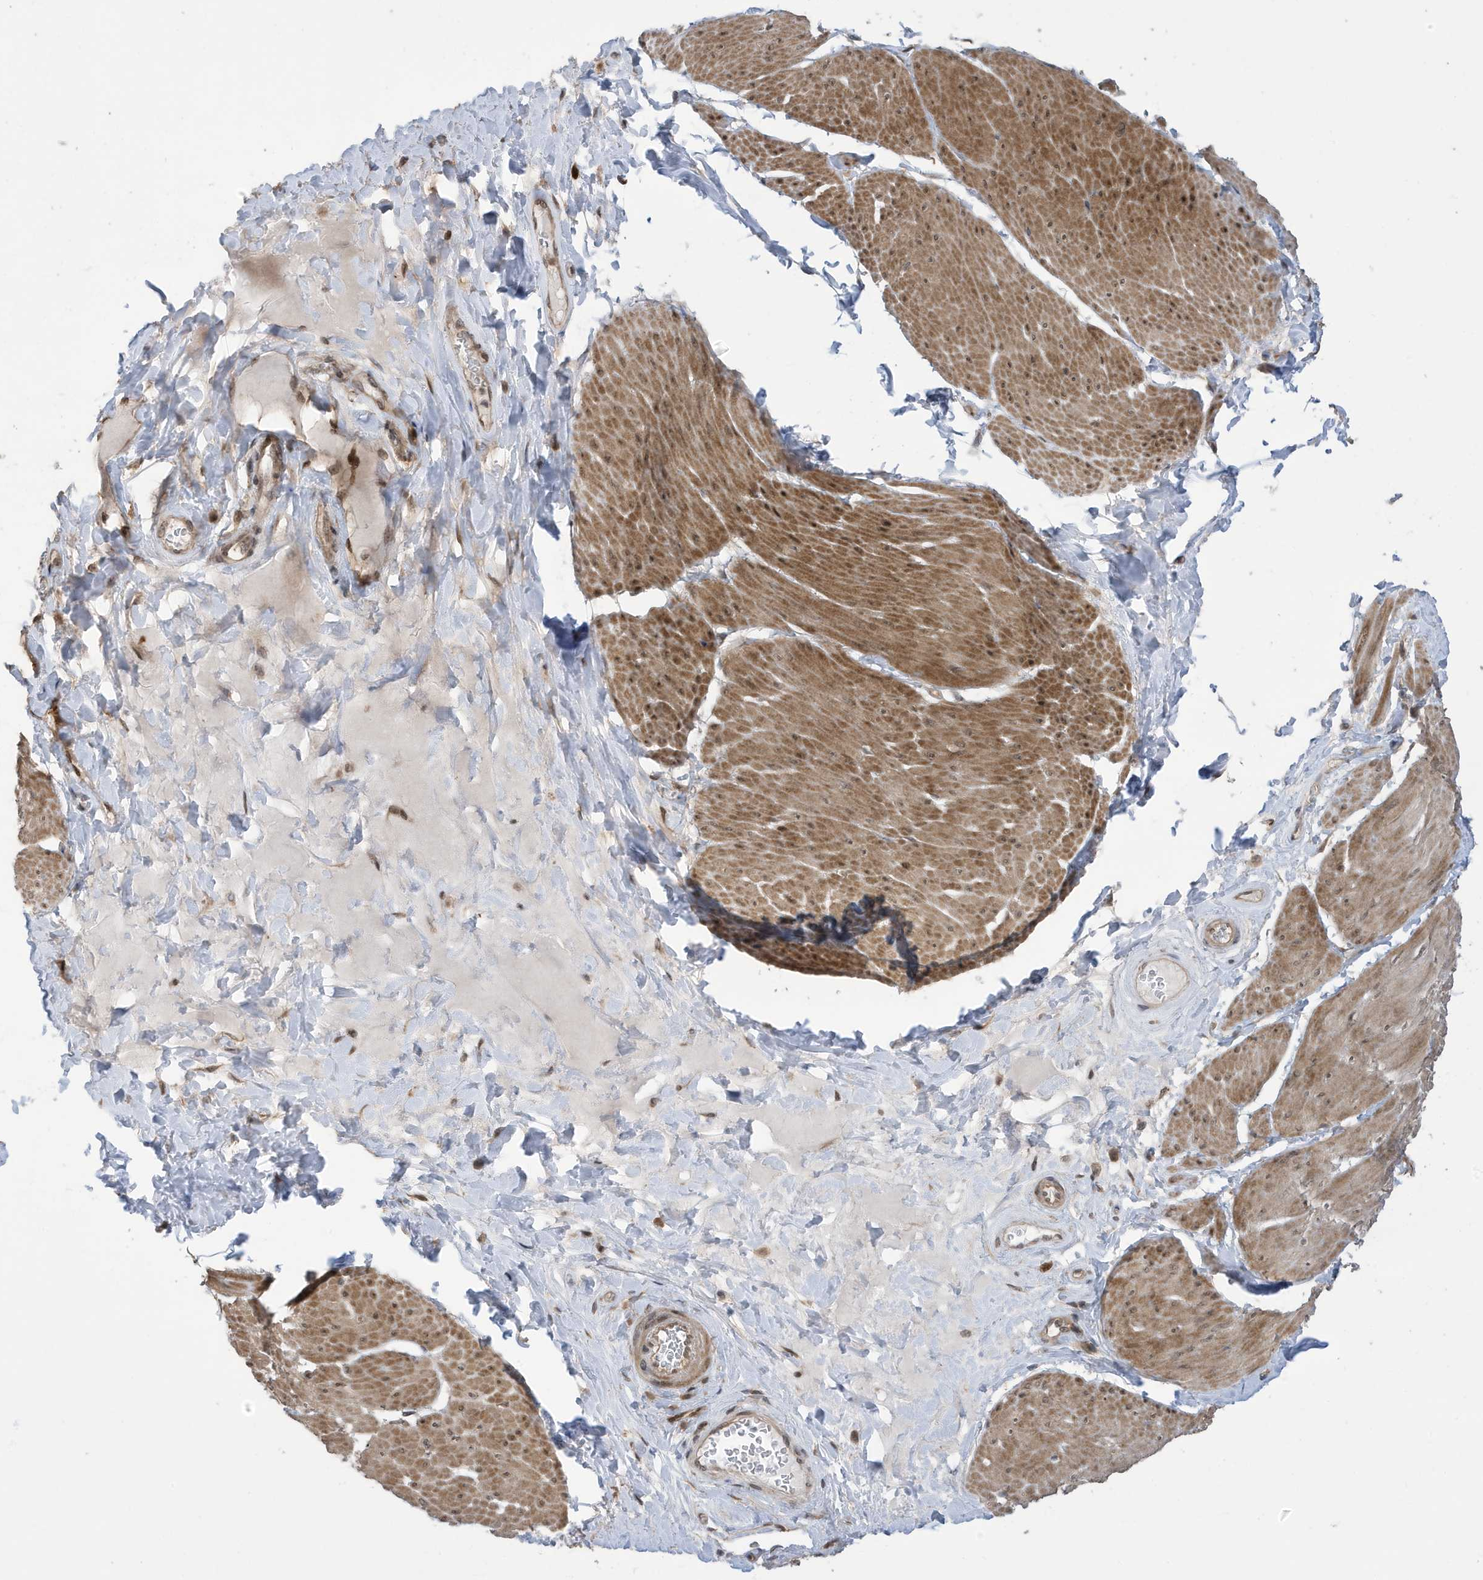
{"staining": {"intensity": "moderate", "quantity": ">75%", "location": "cytoplasmic/membranous"}, "tissue": "smooth muscle", "cell_type": "Smooth muscle cells", "image_type": "normal", "snomed": [{"axis": "morphology", "description": "Urothelial carcinoma, High grade"}, {"axis": "topography", "description": "Urinary bladder"}], "caption": "The image exhibits staining of normal smooth muscle, revealing moderate cytoplasmic/membranous protein positivity (brown color) within smooth muscle cells. The staining is performed using DAB (3,3'-diaminobenzidine) brown chromogen to label protein expression. The nuclei are counter-stained blue using hematoxylin.", "gene": "UBQLN1", "patient": {"sex": "male", "age": 46}}